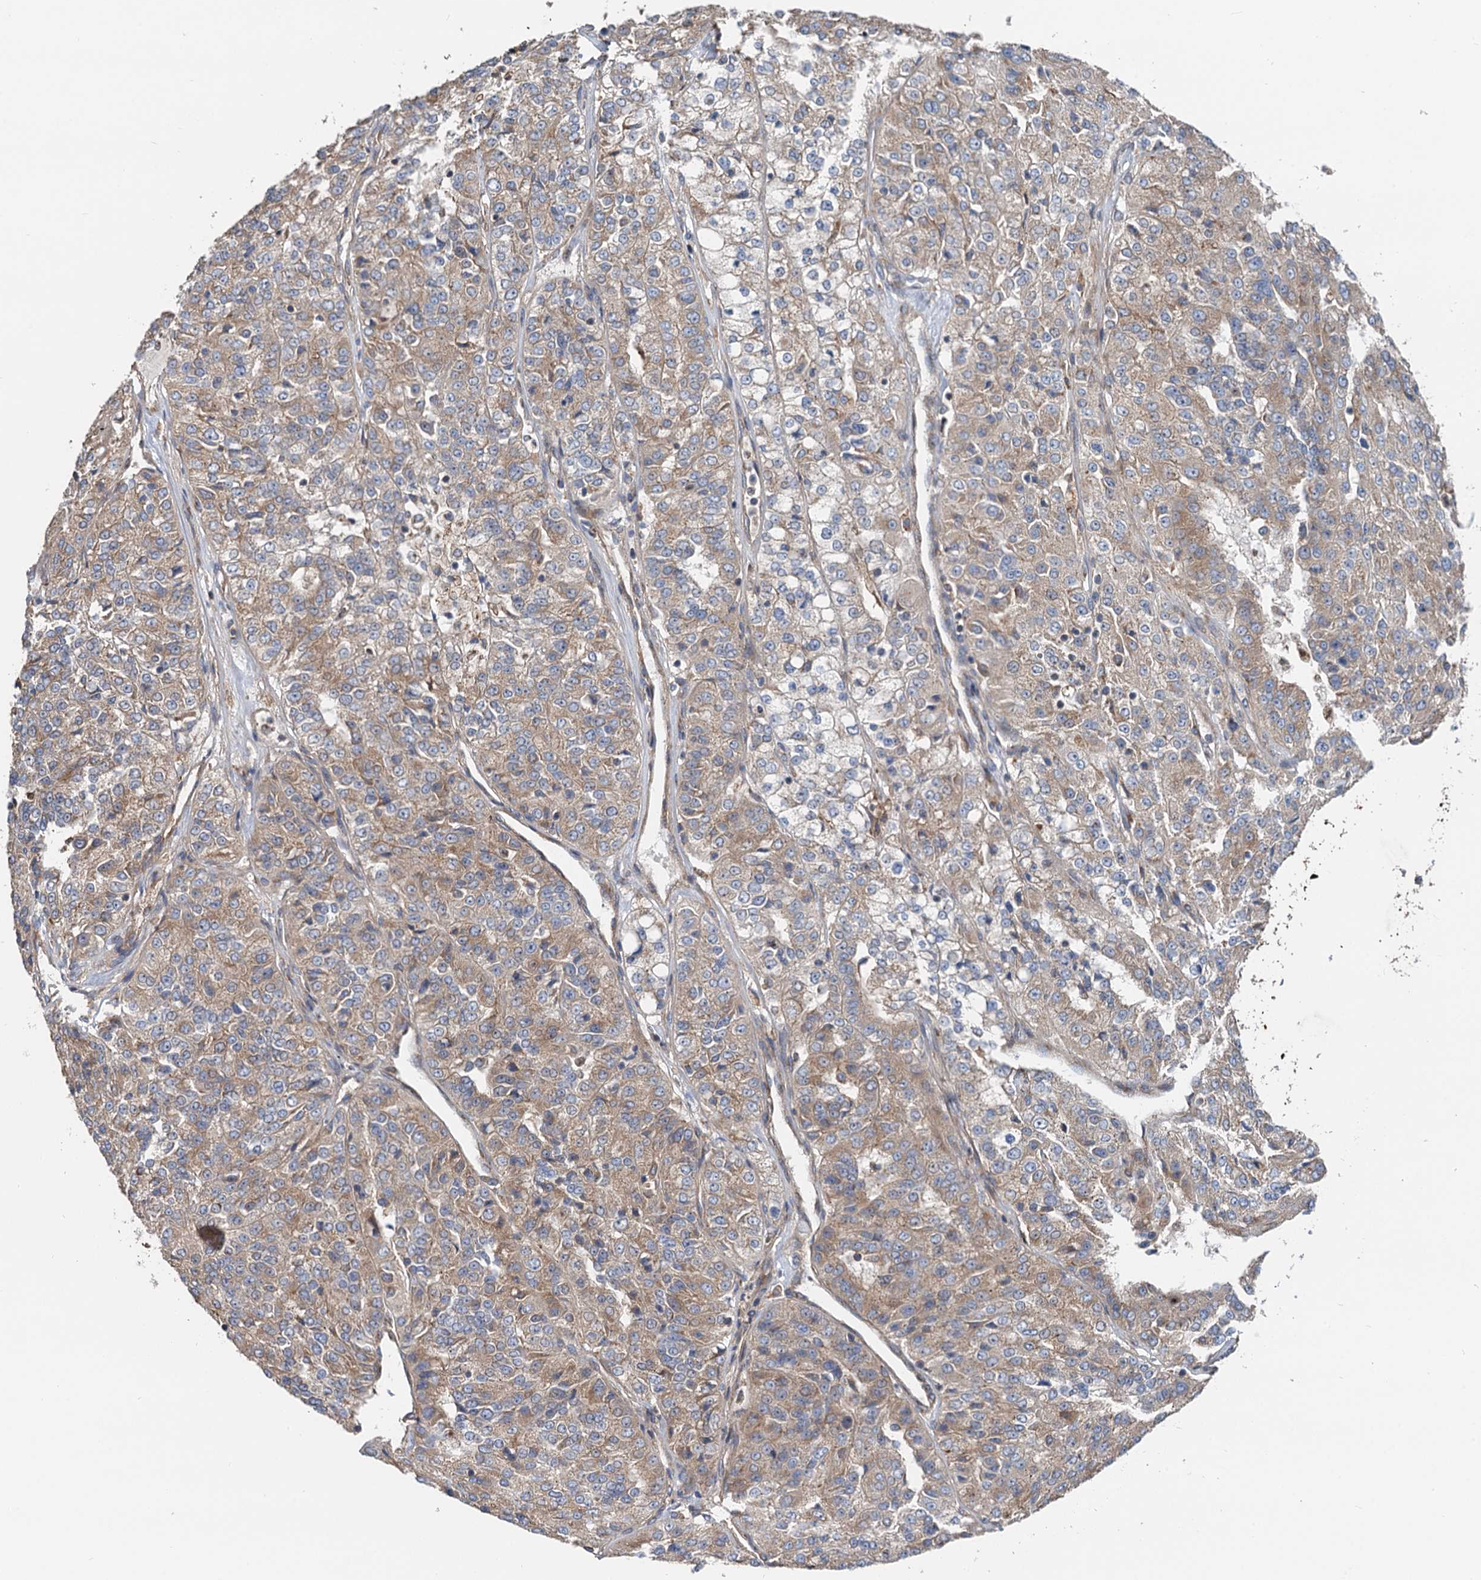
{"staining": {"intensity": "moderate", "quantity": ">75%", "location": "cytoplasmic/membranous"}, "tissue": "renal cancer", "cell_type": "Tumor cells", "image_type": "cancer", "snomed": [{"axis": "morphology", "description": "Adenocarcinoma, NOS"}, {"axis": "topography", "description": "Kidney"}], "caption": "Human adenocarcinoma (renal) stained with a brown dye demonstrates moderate cytoplasmic/membranous positive positivity in about >75% of tumor cells.", "gene": "ANKRD26", "patient": {"sex": "female", "age": 63}}